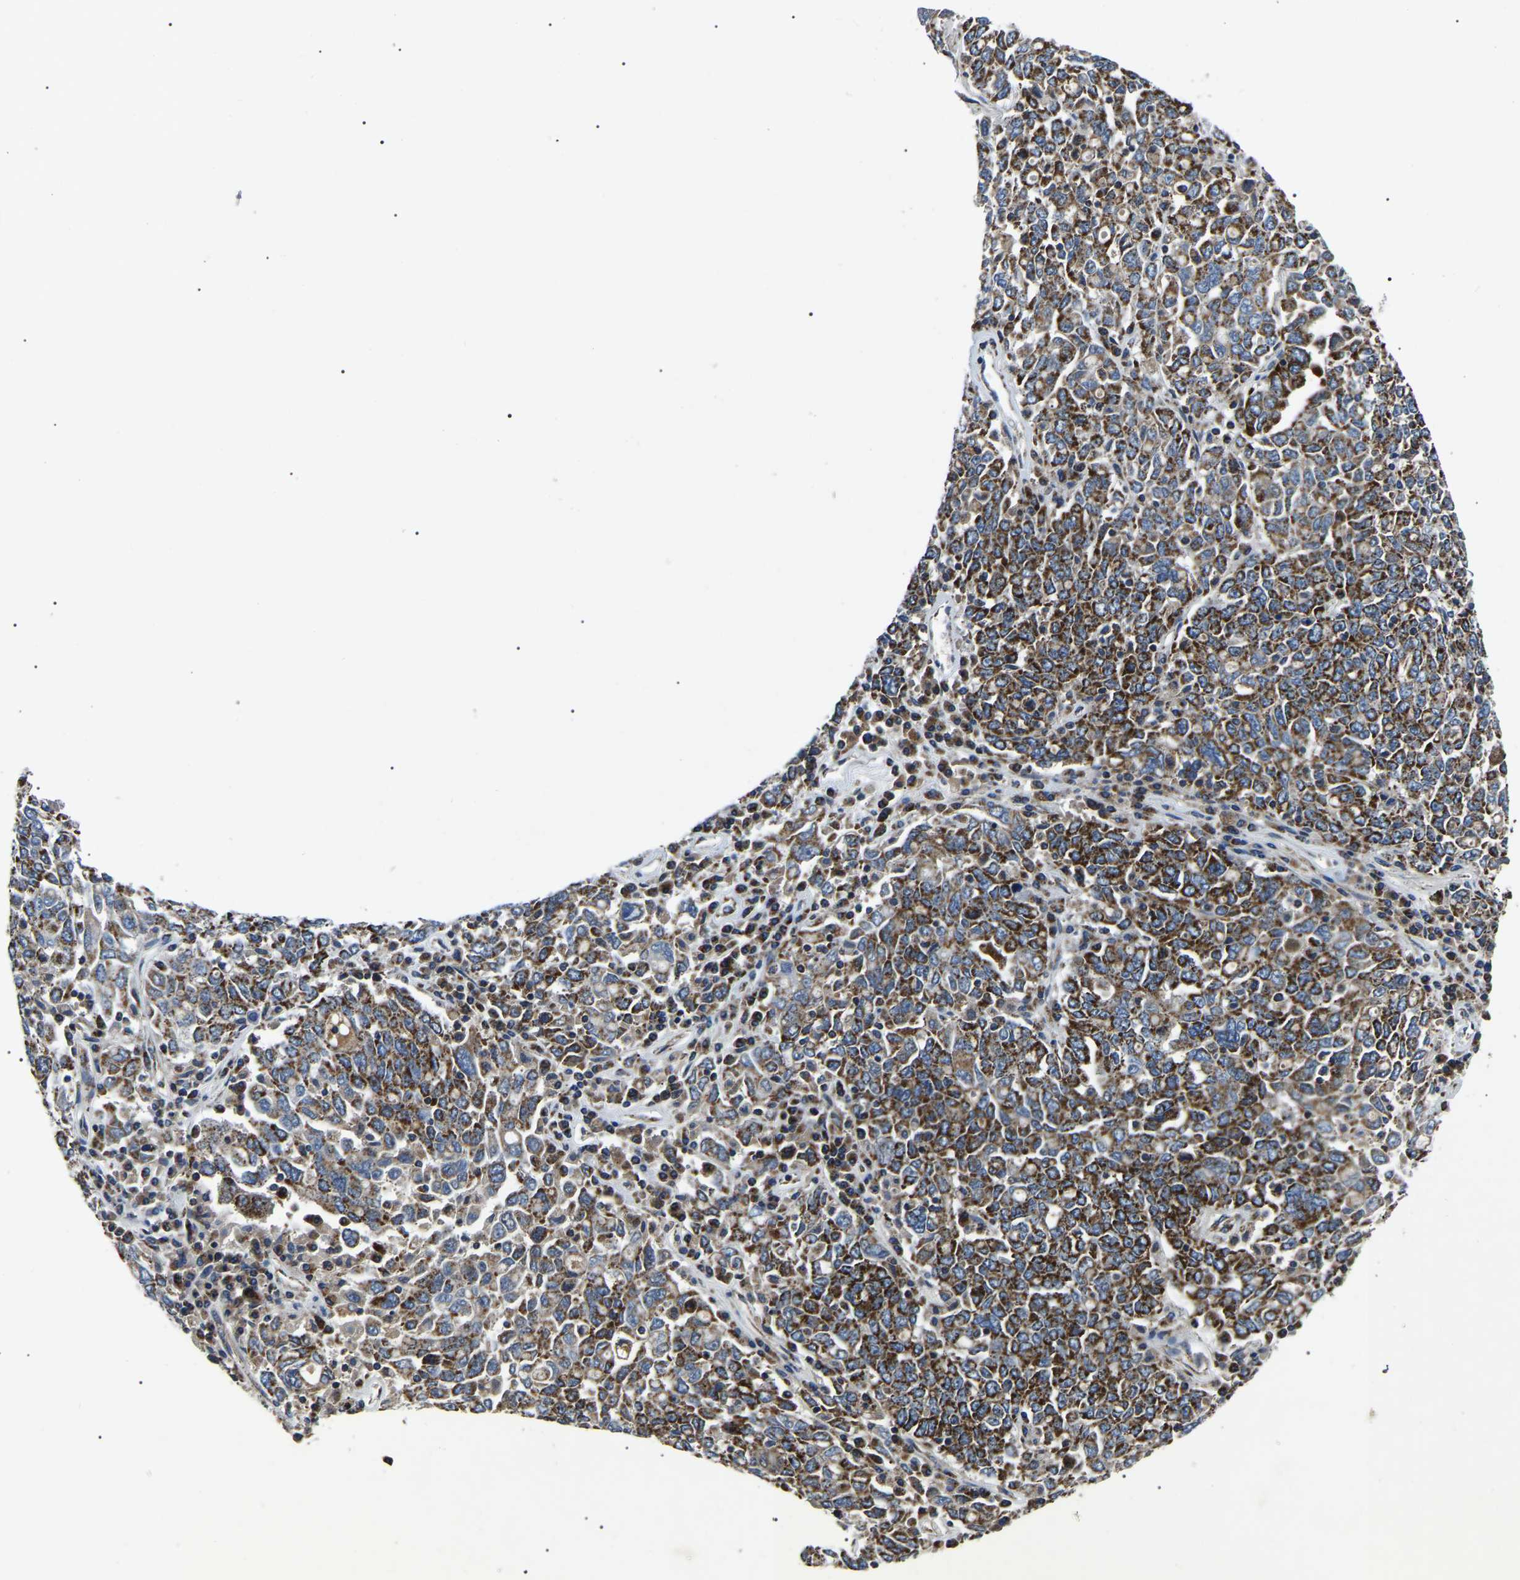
{"staining": {"intensity": "strong", "quantity": ">75%", "location": "cytoplasmic/membranous"}, "tissue": "ovarian cancer", "cell_type": "Tumor cells", "image_type": "cancer", "snomed": [{"axis": "morphology", "description": "Carcinoma, endometroid"}, {"axis": "topography", "description": "Ovary"}], "caption": "Immunohistochemical staining of human ovarian endometroid carcinoma displays high levels of strong cytoplasmic/membranous expression in approximately >75% of tumor cells.", "gene": "PPM1E", "patient": {"sex": "female", "age": 62}}